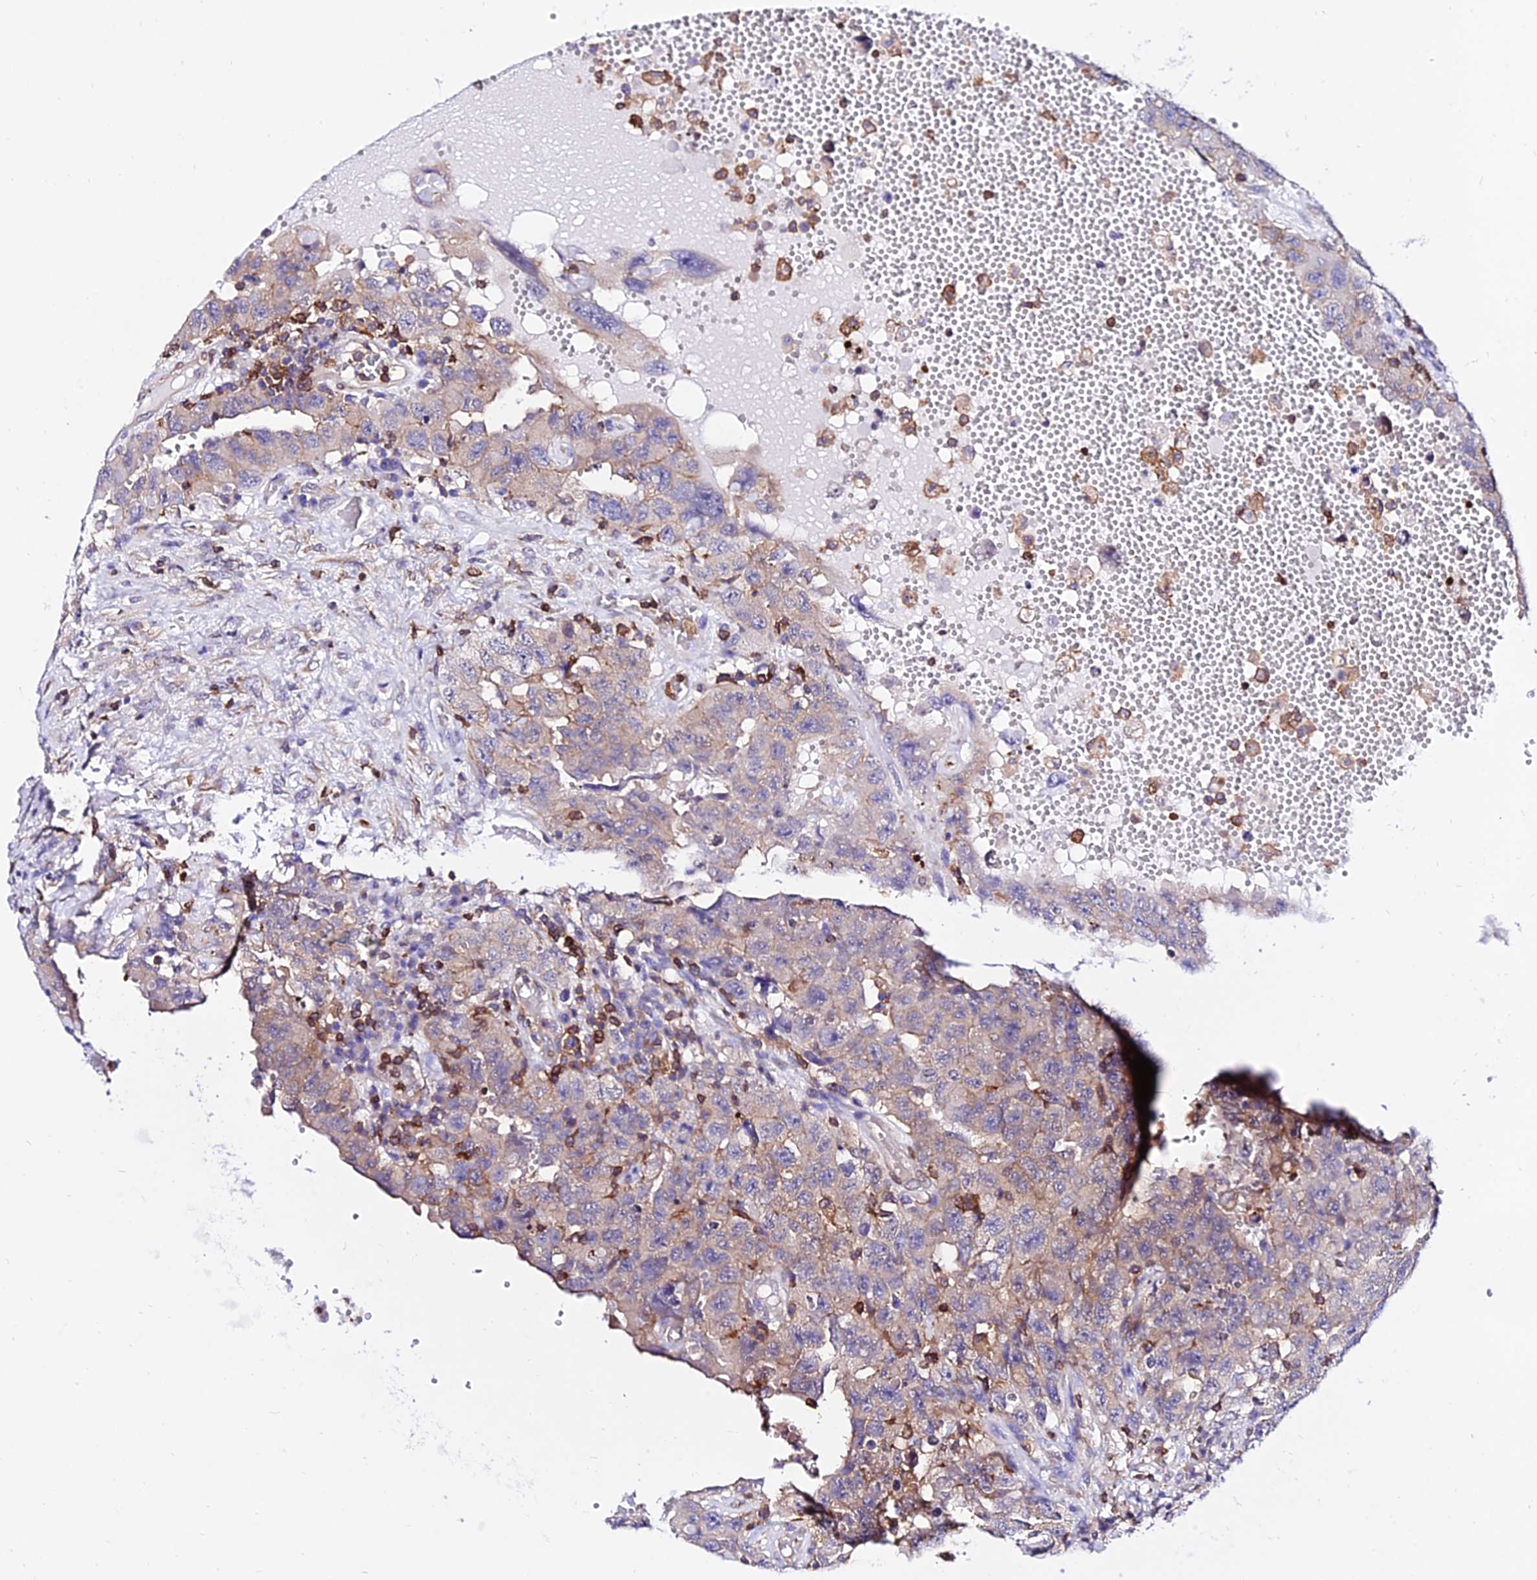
{"staining": {"intensity": "negative", "quantity": "none", "location": "none"}, "tissue": "testis cancer", "cell_type": "Tumor cells", "image_type": "cancer", "snomed": [{"axis": "morphology", "description": "Carcinoma, Embryonal, NOS"}, {"axis": "topography", "description": "Testis"}], "caption": "An image of human testis embryonal carcinoma is negative for staining in tumor cells.", "gene": "CSRP1", "patient": {"sex": "male", "age": 26}}